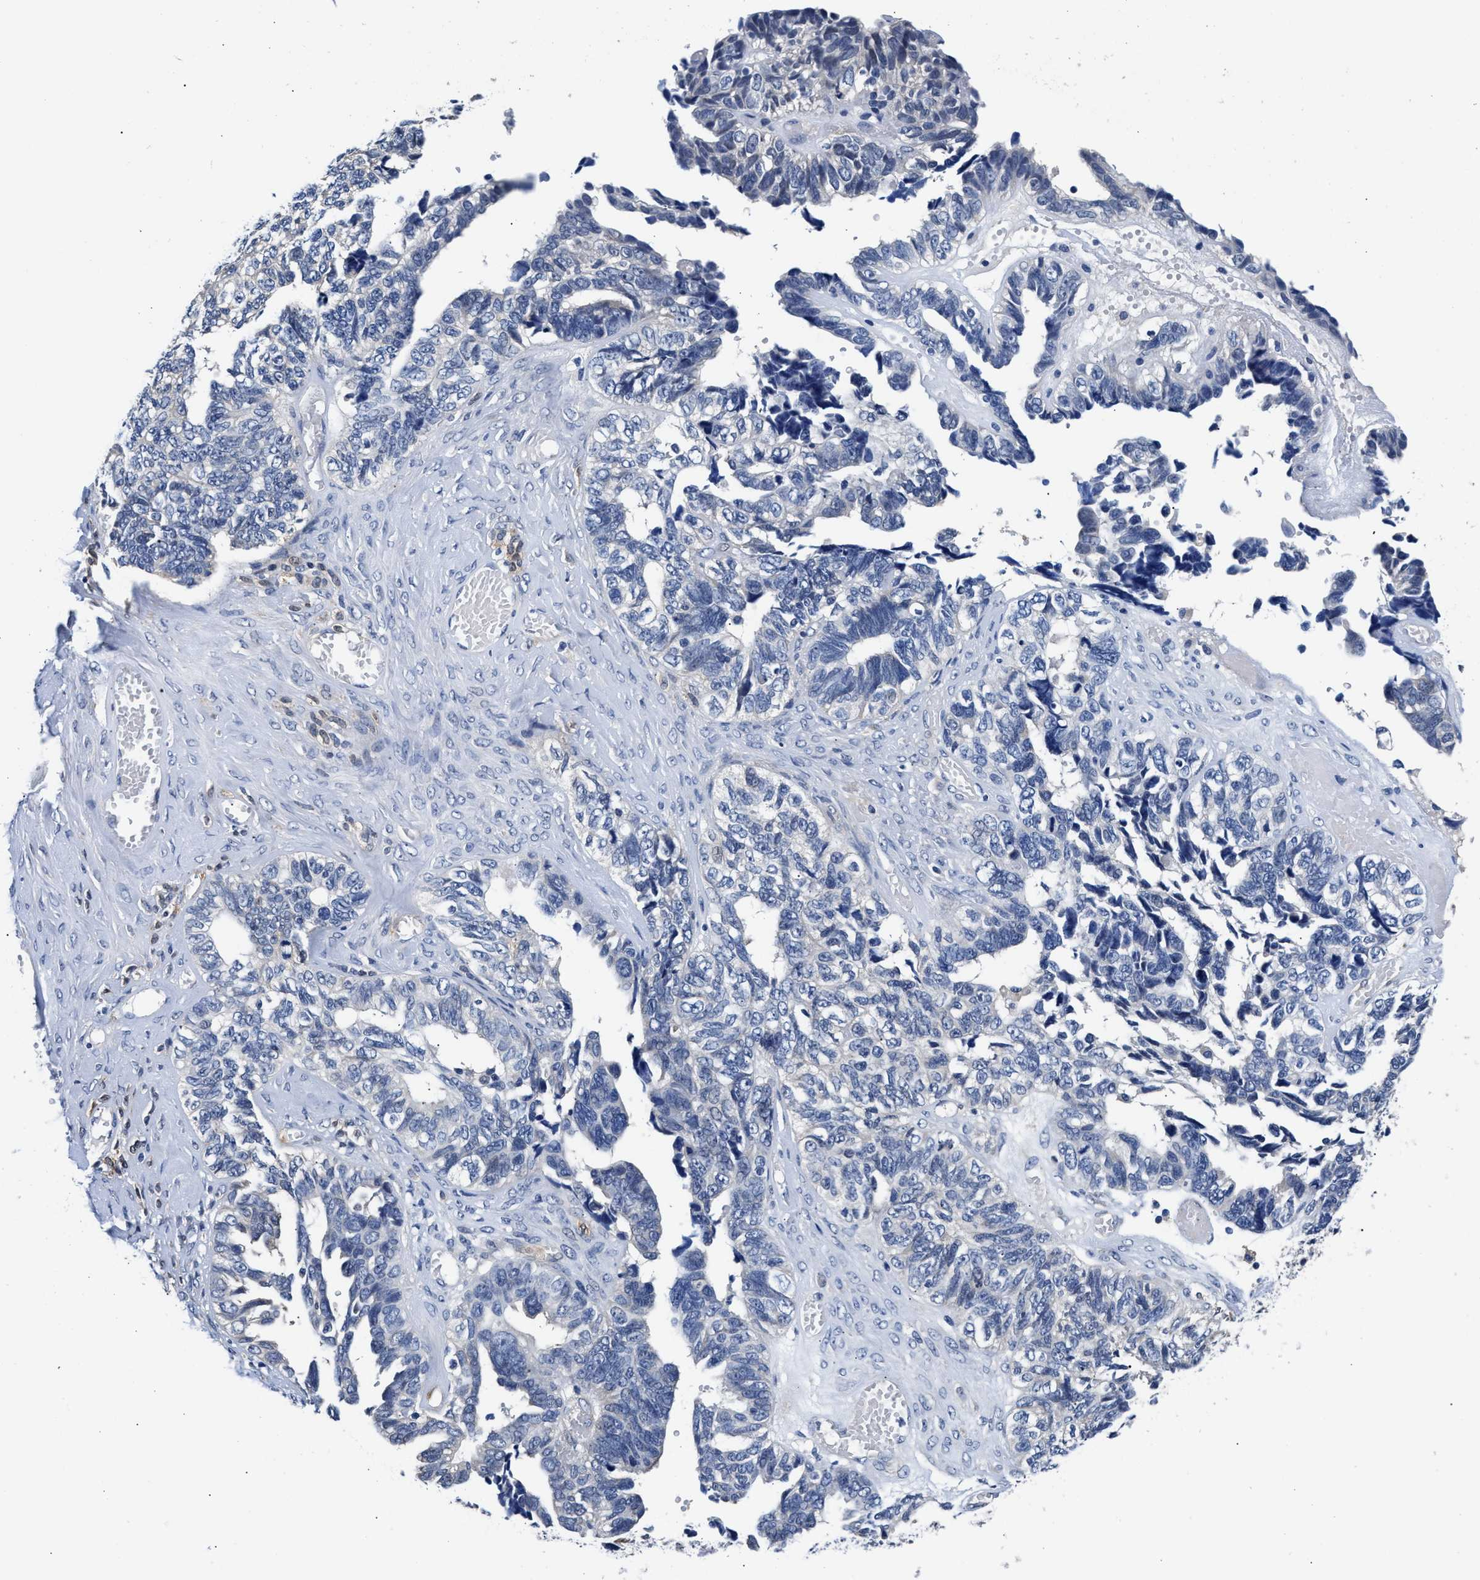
{"staining": {"intensity": "negative", "quantity": "none", "location": "none"}, "tissue": "ovarian cancer", "cell_type": "Tumor cells", "image_type": "cancer", "snomed": [{"axis": "morphology", "description": "Cystadenocarcinoma, serous, NOS"}, {"axis": "topography", "description": "Ovary"}], "caption": "This is an immunohistochemistry histopathology image of ovarian serous cystadenocarcinoma. There is no positivity in tumor cells.", "gene": "GSTM1", "patient": {"sex": "female", "age": 79}}